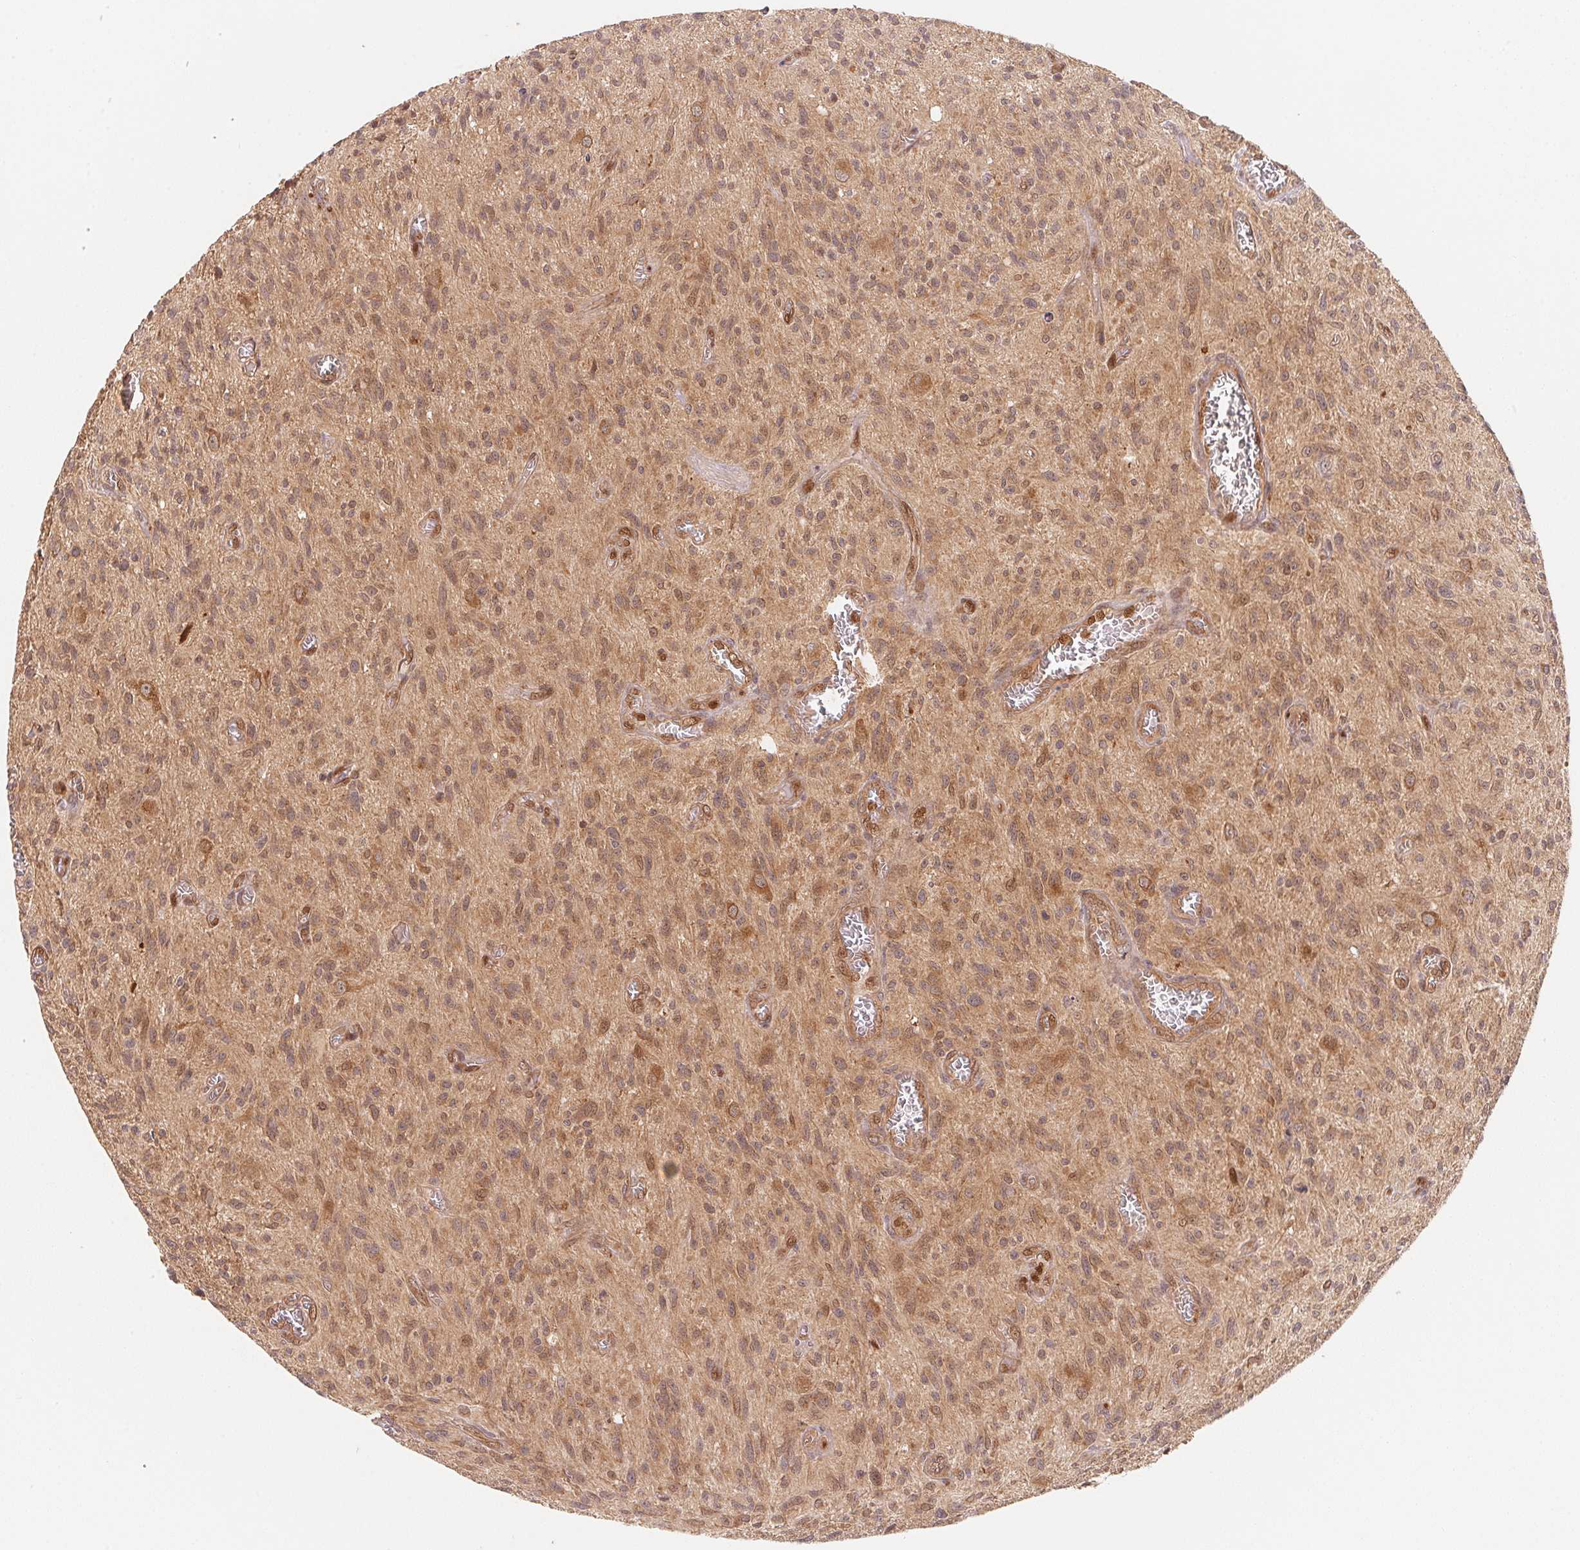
{"staining": {"intensity": "weak", "quantity": ">75%", "location": "cytoplasmic/membranous,nuclear"}, "tissue": "glioma", "cell_type": "Tumor cells", "image_type": "cancer", "snomed": [{"axis": "morphology", "description": "Glioma, malignant, High grade"}, {"axis": "topography", "description": "Brain"}], "caption": "Immunohistochemical staining of glioma exhibits low levels of weak cytoplasmic/membranous and nuclear staining in approximately >75% of tumor cells. The staining was performed using DAB, with brown indicating positive protein expression. Nuclei are stained blue with hematoxylin.", "gene": "CCDC102B", "patient": {"sex": "male", "age": 75}}